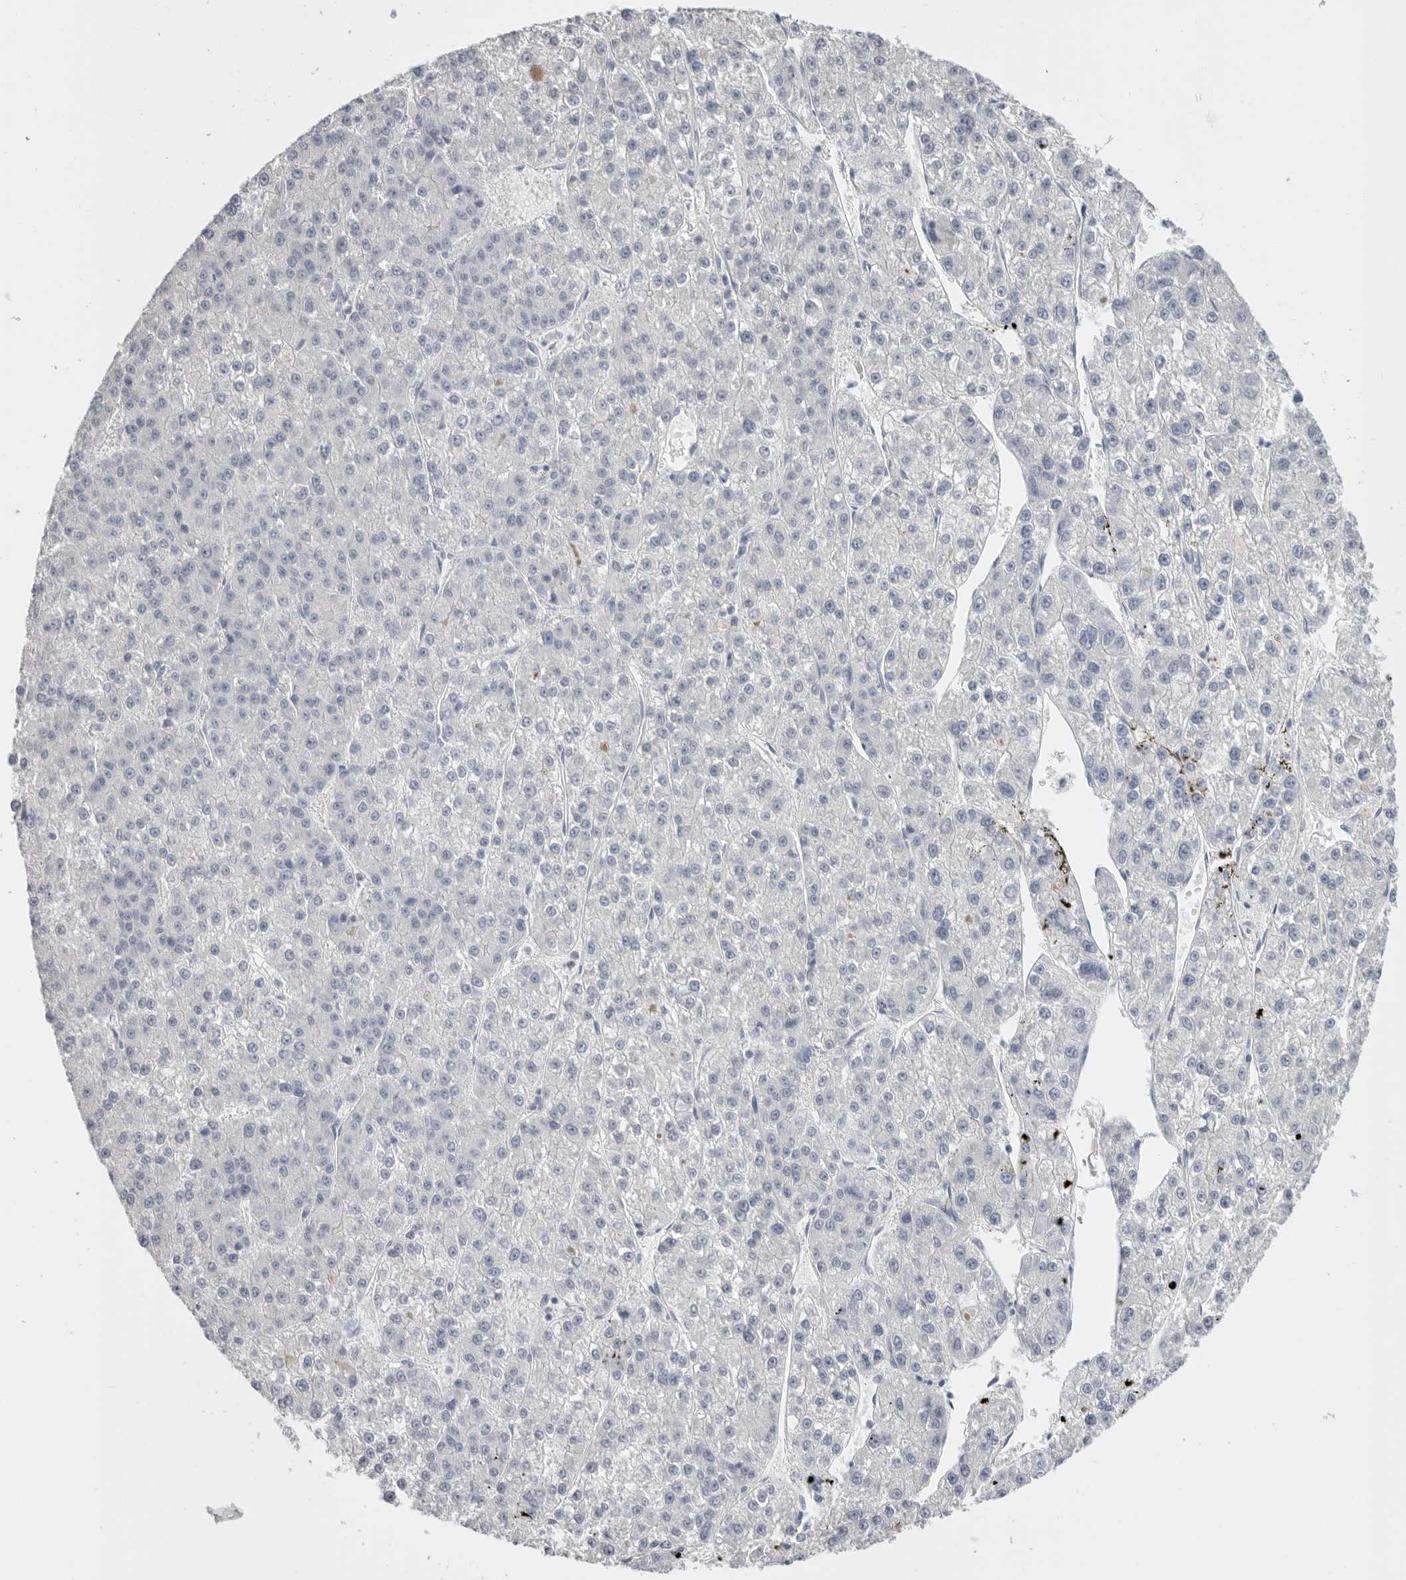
{"staining": {"intensity": "negative", "quantity": "none", "location": "none"}, "tissue": "liver cancer", "cell_type": "Tumor cells", "image_type": "cancer", "snomed": [{"axis": "morphology", "description": "Carcinoma, Hepatocellular, NOS"}, {"axis": "topography", "description": "Liver"}], "caption": "This image is of liver cancer (hepatocellular carcinoma) stained with IHC to label a protein in brown with the nuclei are counter-stained blue. There is no expression in tumor cells.", "gene": "APOA2", "patient": {"sex": "female", "age": 73}}